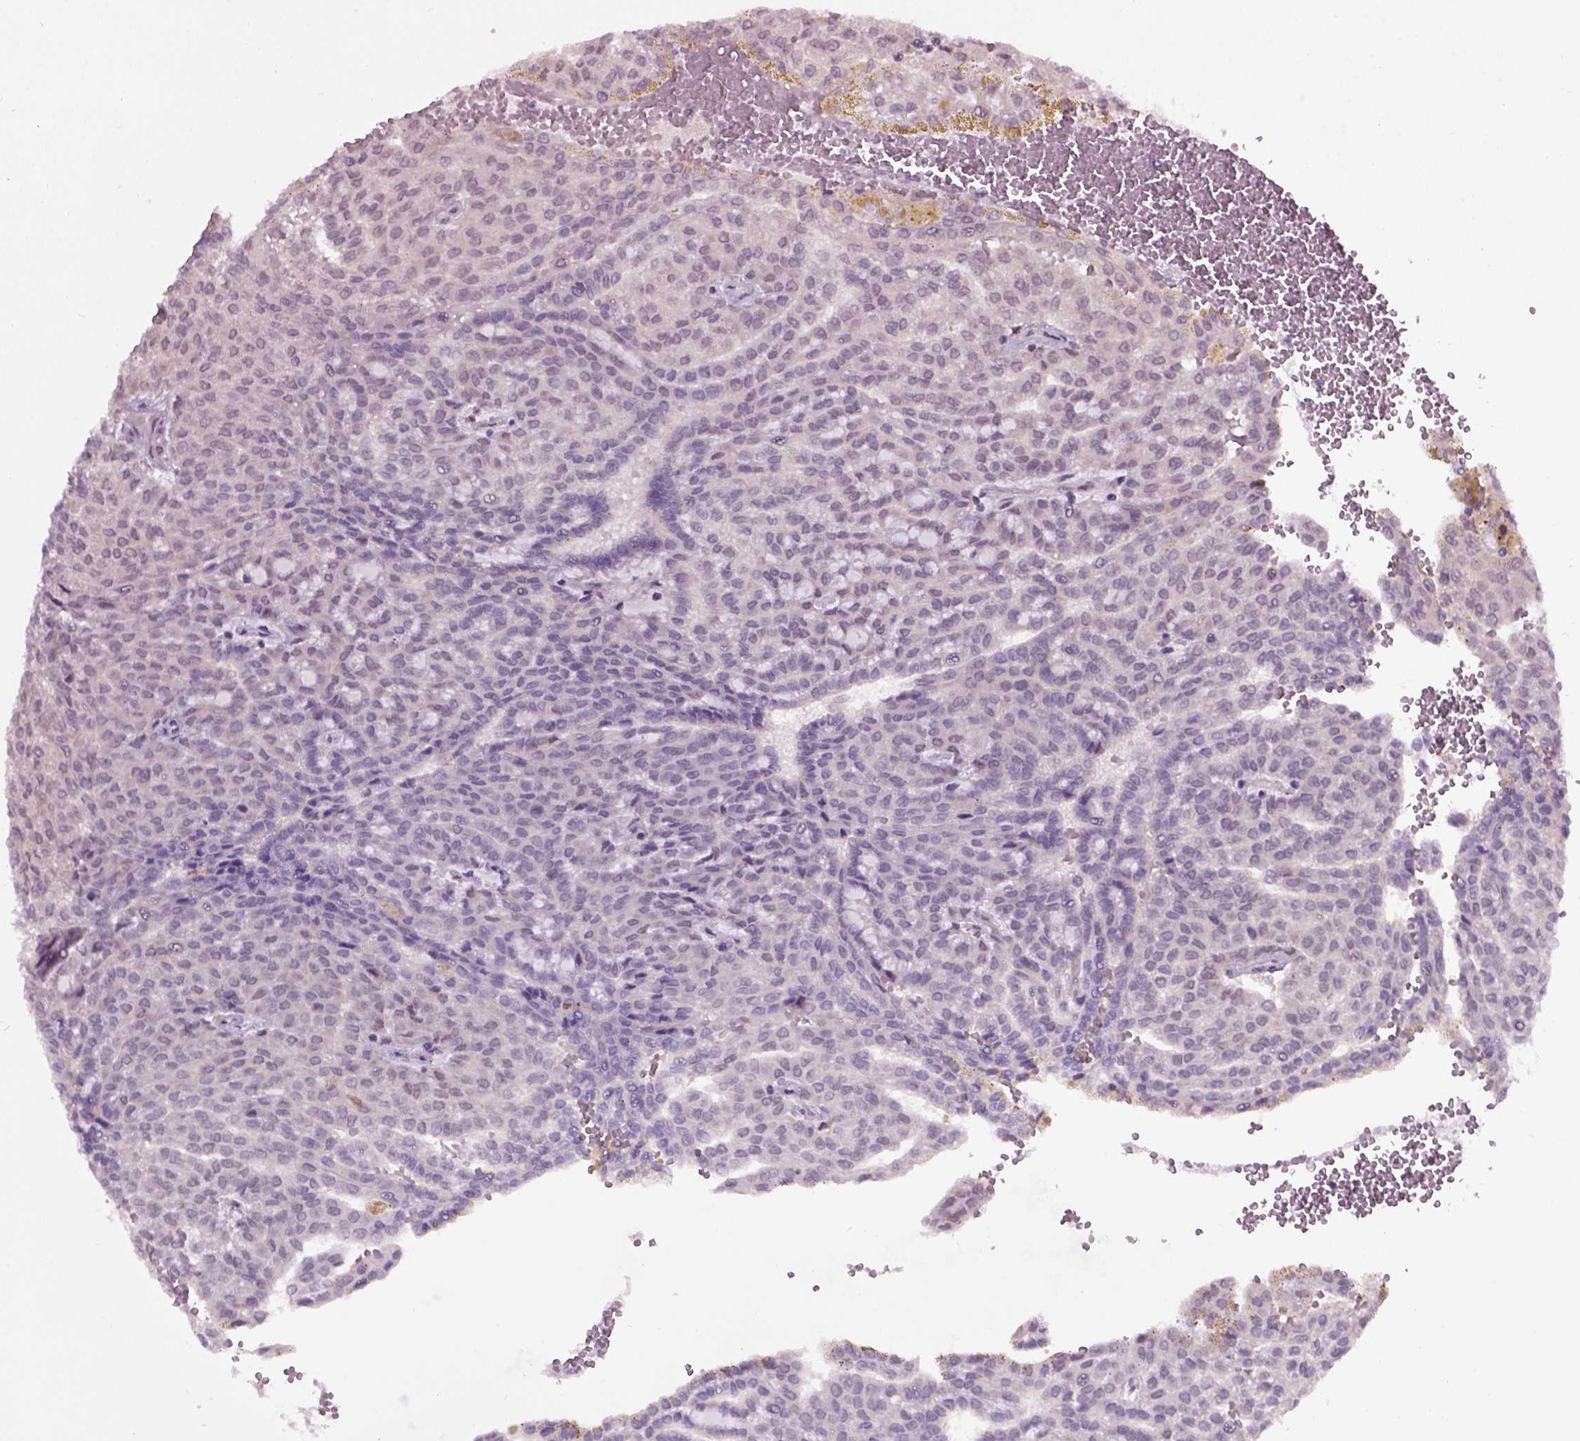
{"staining": {"intensity": "negative", "quantity": "none", "location": "none"}, "tissue": "renal cancer", "cell_type": "Tumor cells", "image_type": "cancer", "snomed": [{"axis": "morphology", "description": "Adenocarcinoma, NOS"}, {"axis": "topography", "description": "Kidney"}], "caption": "Immunohistochemical staining of renal cancer (adenocarcinoma) shows no significant expression in tumor cells. The staining was performed using DAB to visualize the protein expression in brown, while the nuclei were stained in blue with hematoxylin (Magnification: 20x).", "gene": "RAB43", "patient": {"sex": "male", "age": 63}}